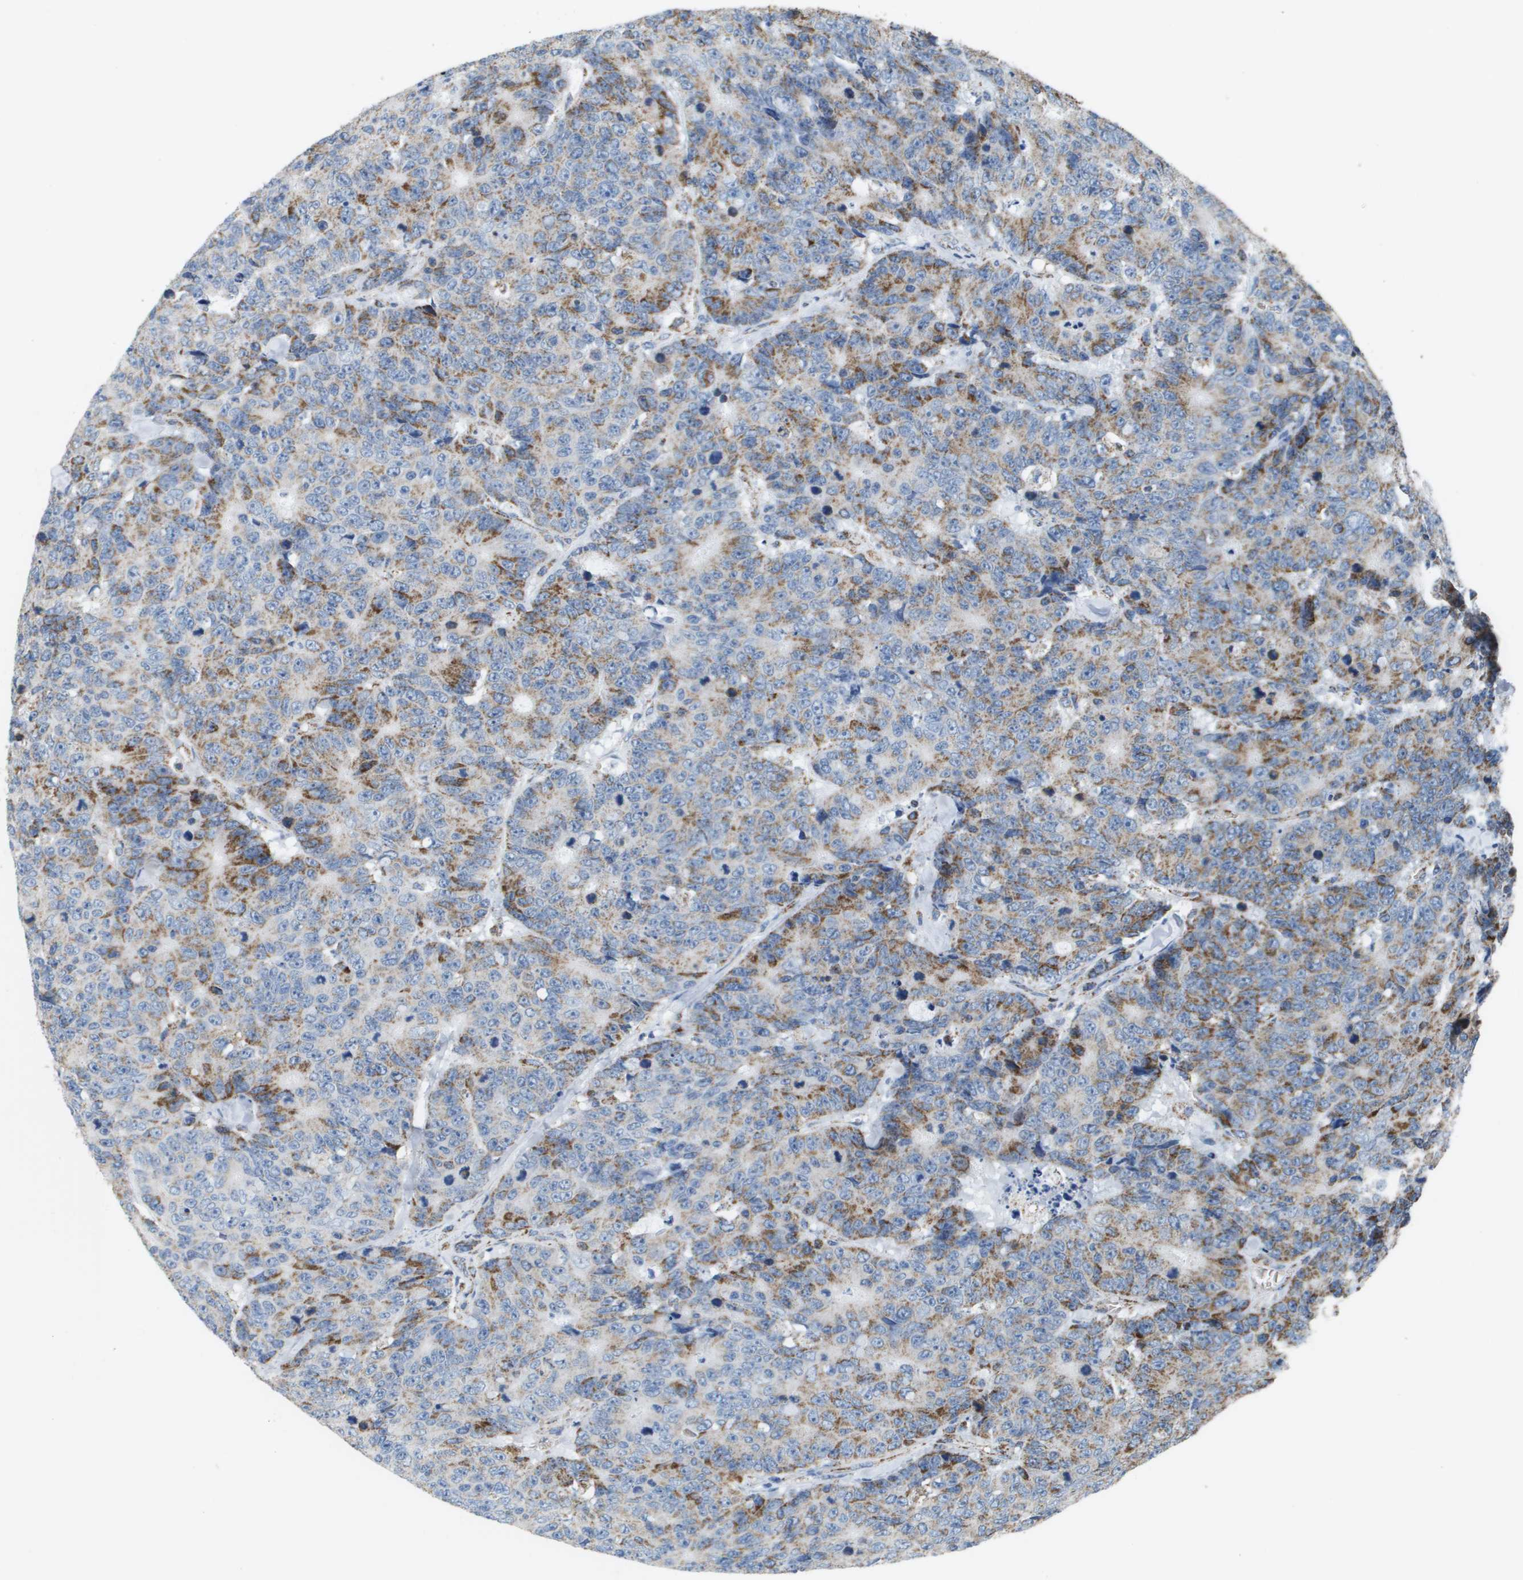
{"staining": {"intensity": "strong", "quantity": "25%-75%", "location": "cytoplasmic/membranous"}, "tissue": "colorectal cancer", "cell_type": "Tumor cells", "image_type": "cancer", "snomed": [{"axis": "morphology", "description": "Adenocarcinoma, NOS"}, {"axis": "topography", "description": "Colon"}], "caption": "Colorectal cancer (adenocarcinoma) tissue displays strong cytoplasmic/membranous staining in approximately 25%-75% of tumor cells", "gene": "ATP5F1B", "patient": {"sex": "female", "age": 86}}